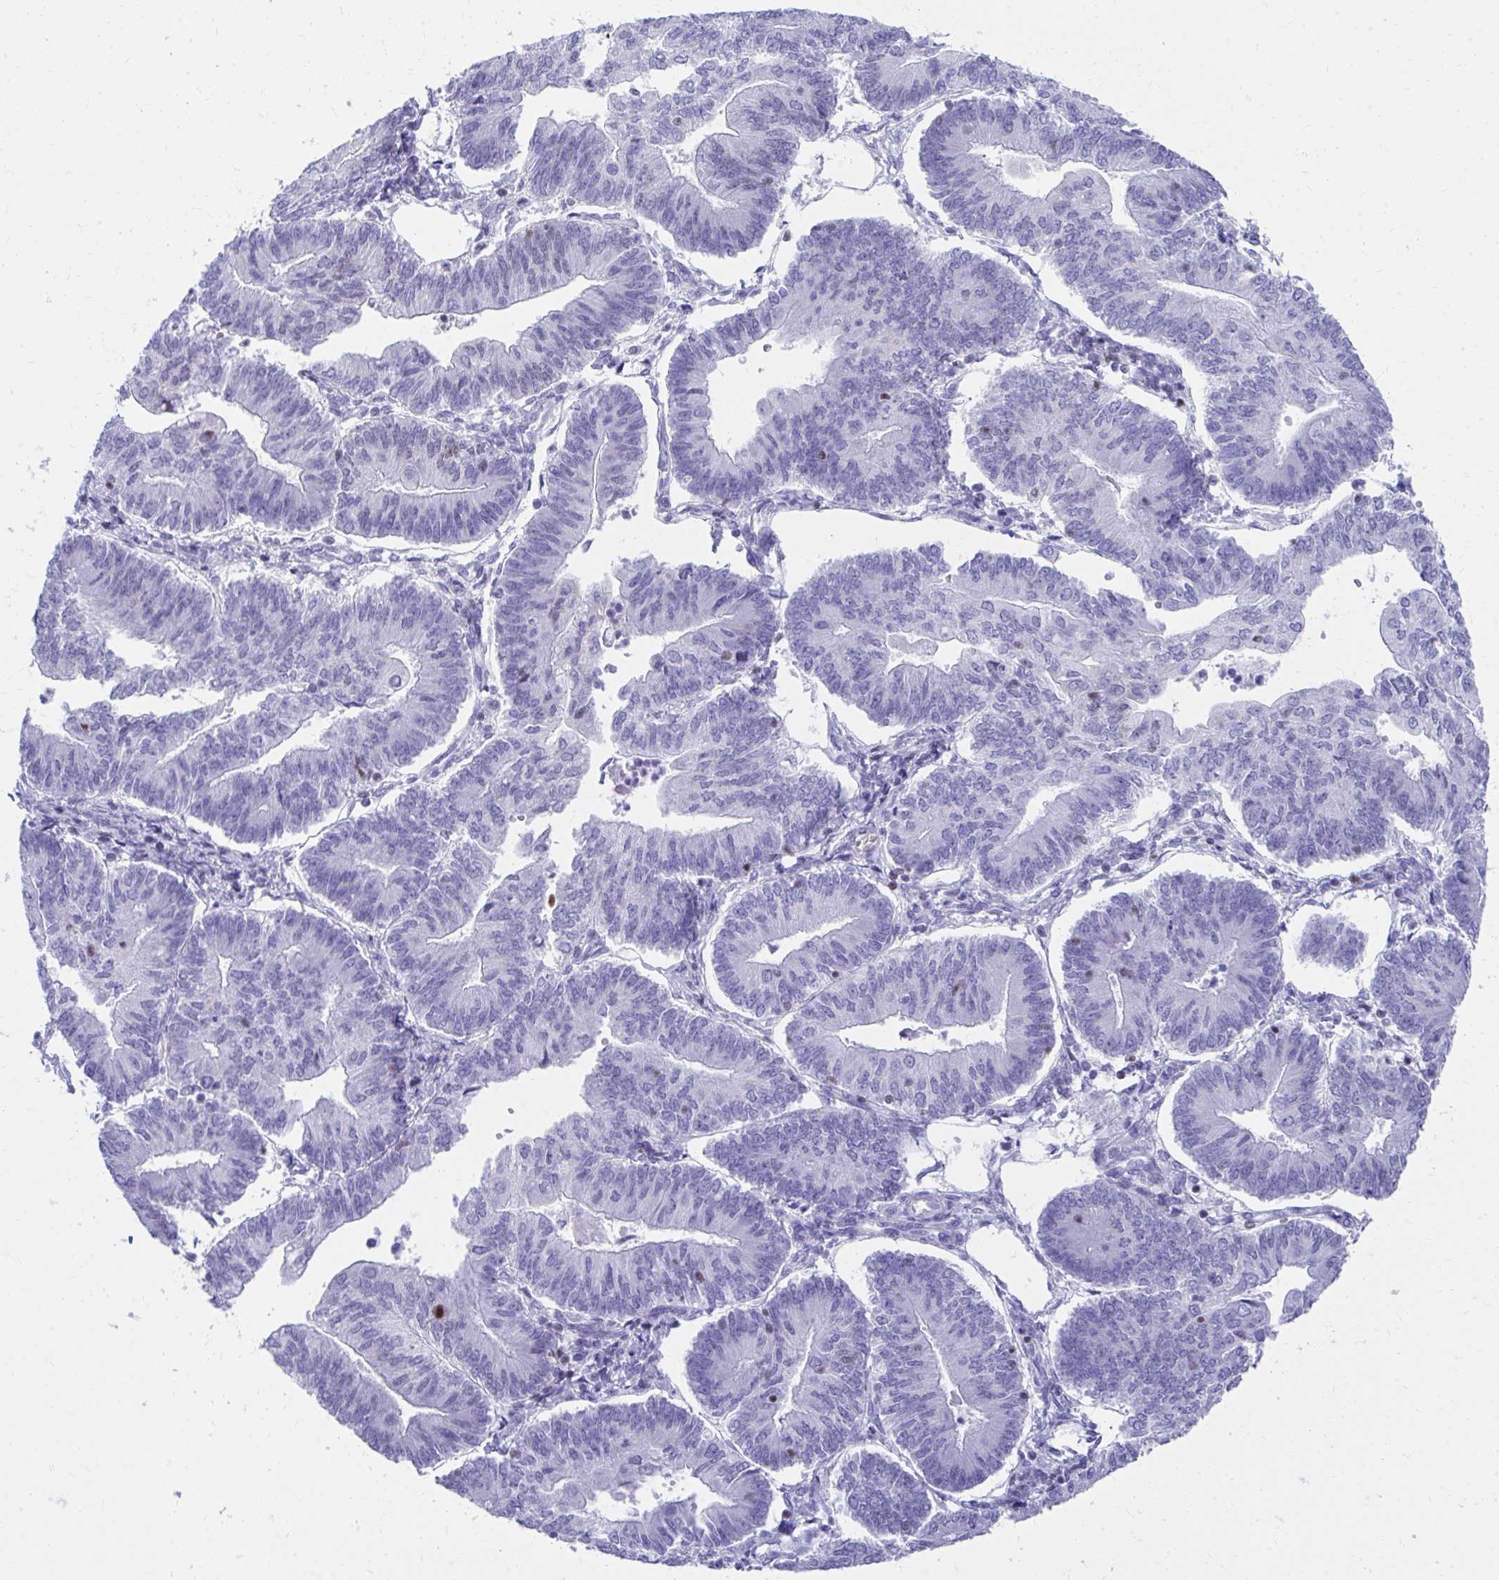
{"staining": {"intensity": "negative", "quantity": "none", "location": "none"}, "tissue": "endometrial cancer", "cell_type": "Tumor cells", "image_type": "cancer", "snomed": [{"axis": "morphology", "description": "Adenocarcinoma, NOS"}, {"axis": "topography", "description": "Endometrium"}], "caption": "Protein analysis of adenocarcinoma (endometrial) shows no significant positivity in tumor cells.", "gene": "RUNX3", "patient": {"sex": "female", "age": 65}}